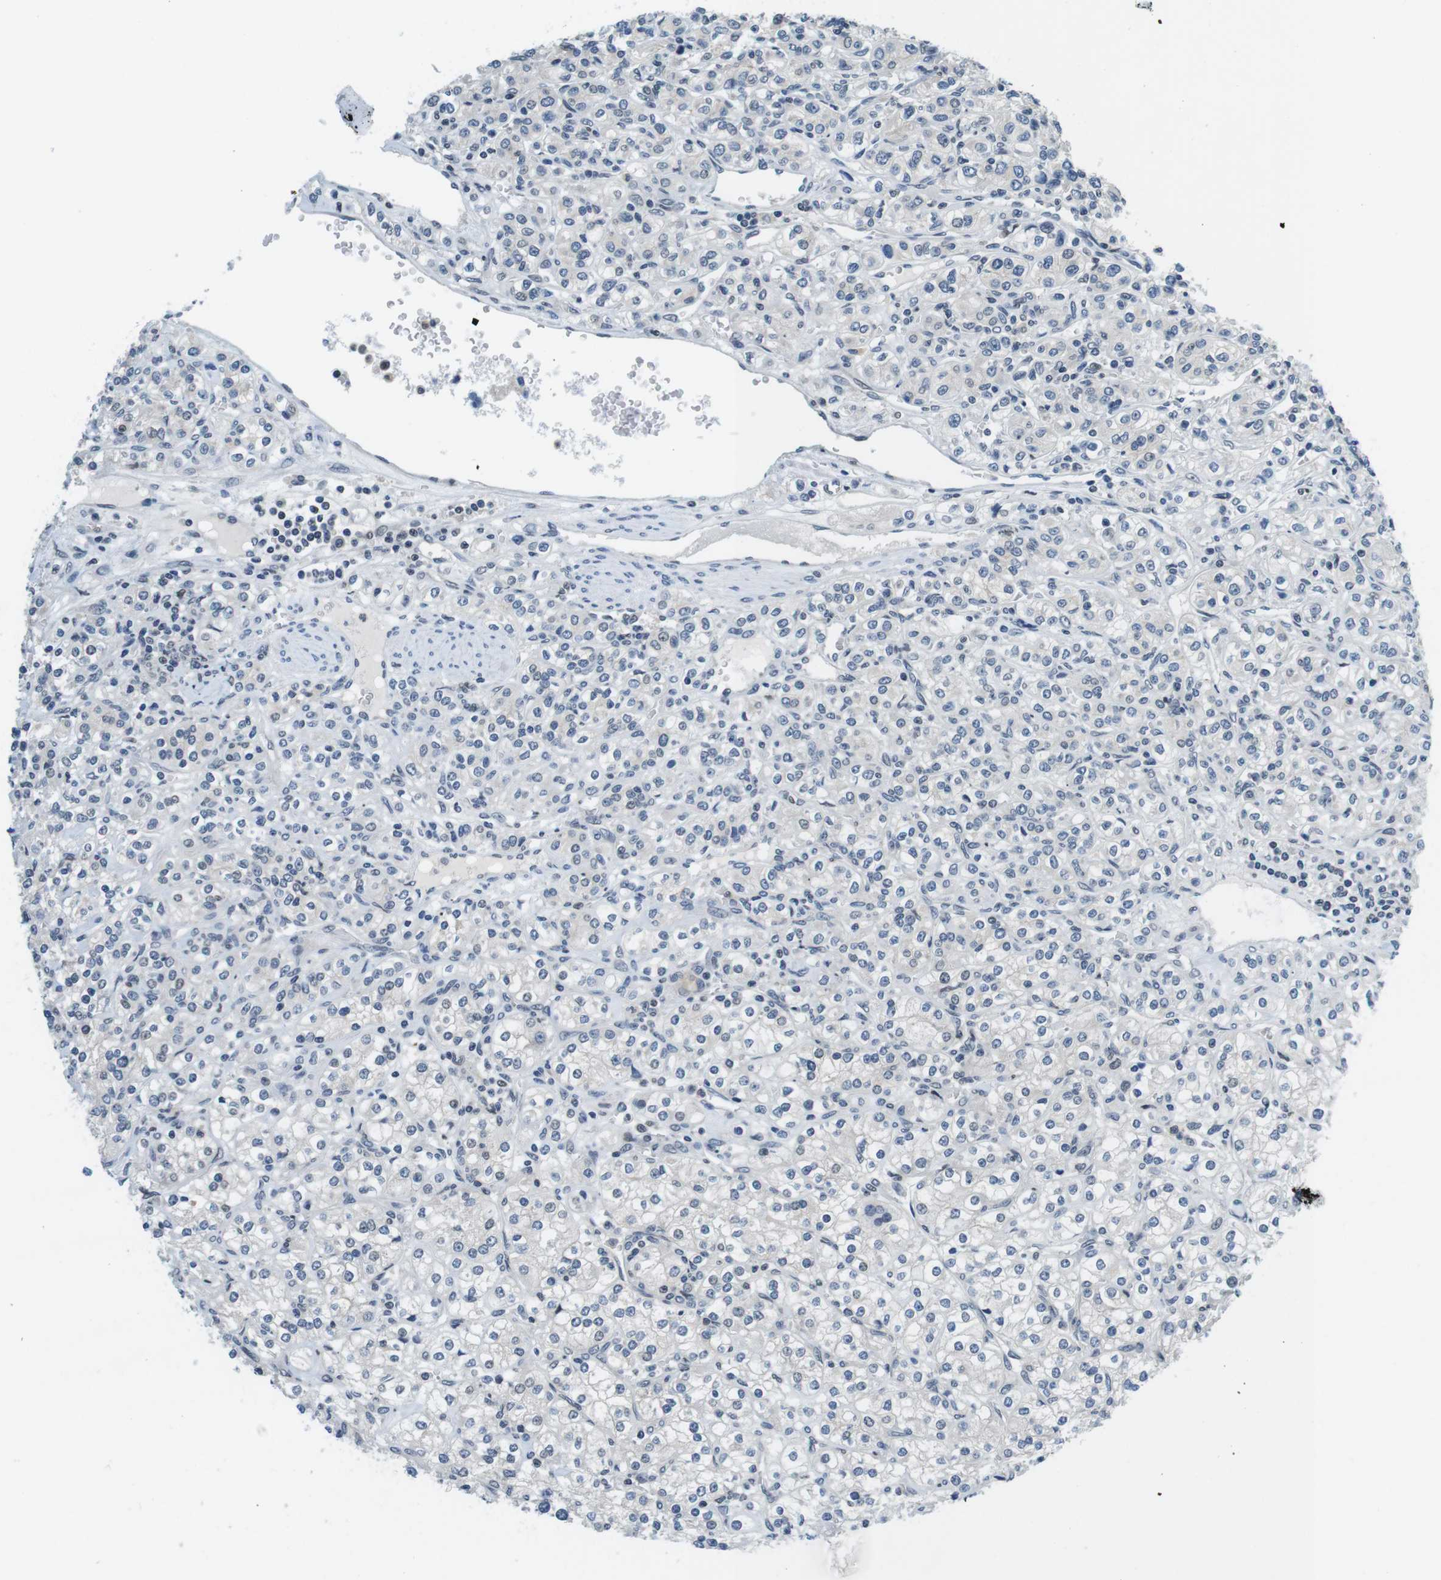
{"staining": {"intensity": "negative", "quantity": "none", "location": "none"}, "tissue": "renal cancer", "cell_type": "Tumor cells", "image_type": "cancer", "snomed": [{"axis": "morphology", "description": "Adenocarcinoma, NOS"}, {"axis": "topography", "description": "Kidney"}], "caption": "Protein analysis of renal adenocarcinoma exhibits no significant staining in tumor cells.", "gene": "NEK4", "patient": {"sex": "male", "age": 77}}